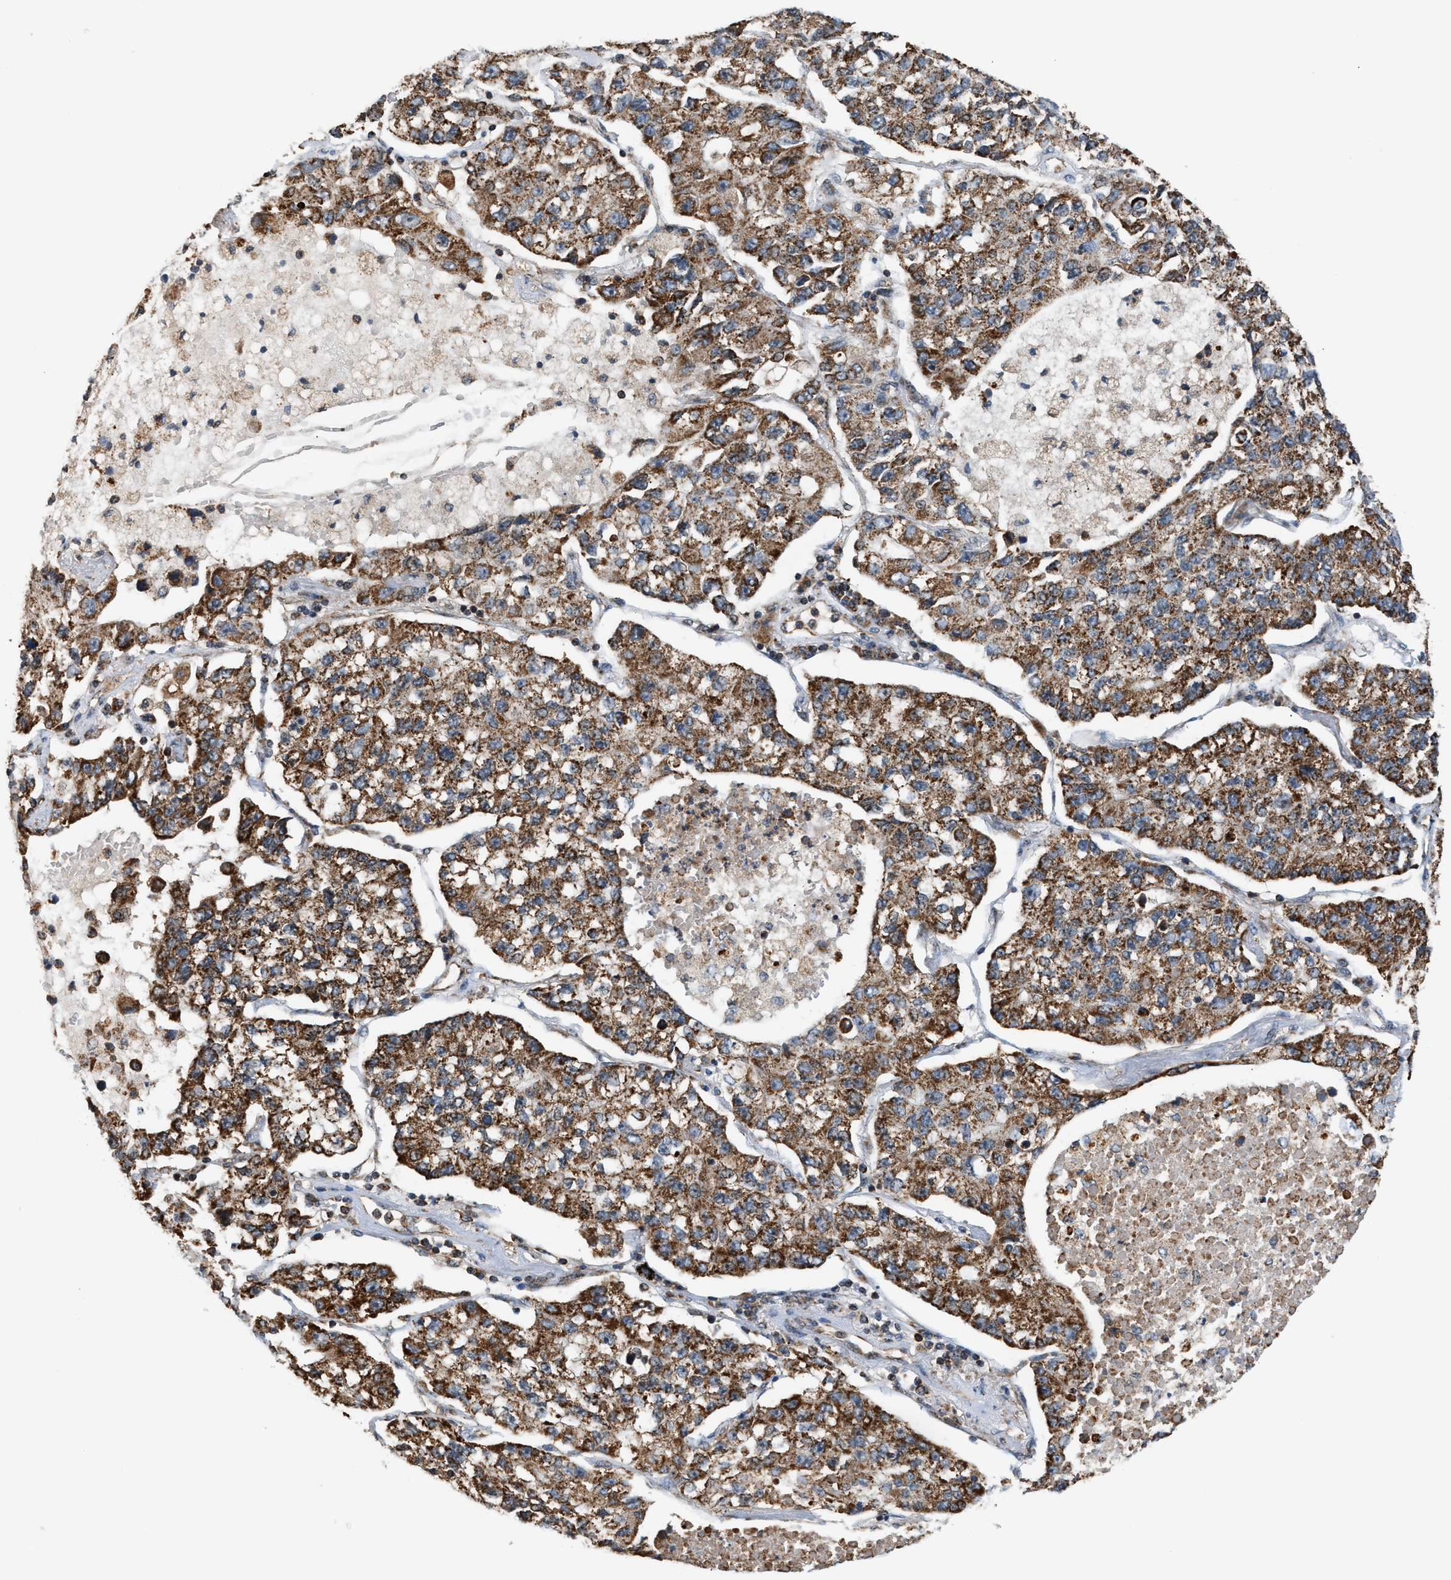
{"staining": {"intensity": "moderate", "quantity": ">75%", "location": "cytoplasmic/membranous"}, "tissue": "lung cancer", "cell_type": "Tumor cells", "image_type": "cancer", "snomed": [{"axis": "morphology", "description": "Adenocarcinoma, NOS"}, {"axis": "topography", "description": "Lung"}], "caption": "Protein staining reveals moderate cytoplasmic/membranous positivity in about >75% of tumor cells in lung cancer.", "gene": "SGSM2", "patient": {"sex": "male", "age": 49}}